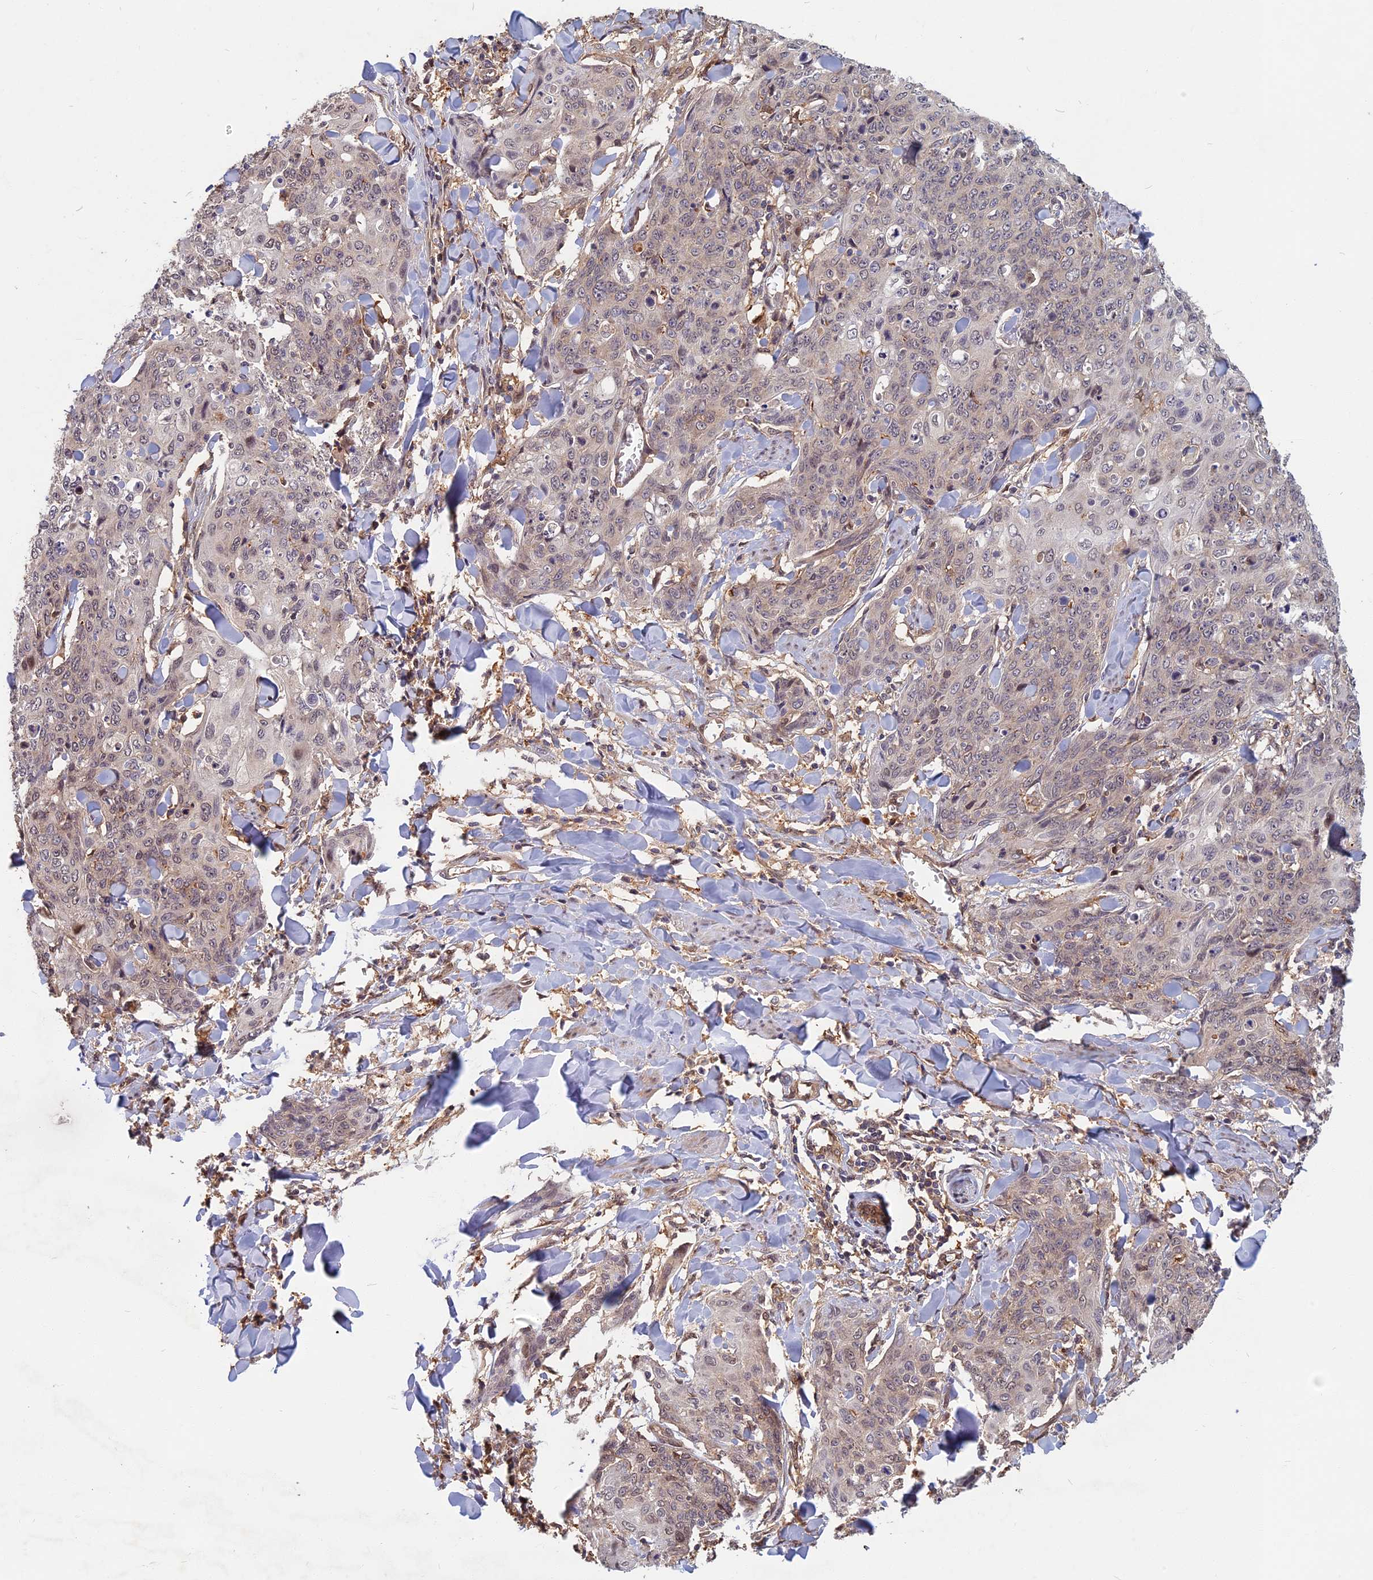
{"staining": {"intensity": "weak", "quantity": "25%-75%", "location": "cytoplasmic/membranous,nuclear"}, "tissue": "skin cancer", "cell_type": "Tumor cells", "image_type": "cancer", "snomed": [{"axis": "morphology", "description": "Squamous cell carcinoma, NOS"}, {"axis": "topography", "description": "Skin"}, {"axis": "topography", "description": "Vulva"}], "caption": "Skin cancer (squamous cell carcinoma) stained with DAB (3,3'-diaminobenzidine) IHC reveals low levels of weak cytoplasmic/membranous and nuclear positivity in about 25%-75% of tumor cells. (IHC, brightfield microscopy, high magnification).", "gene": "SPG11", "patient": {"sex": "female", "age": 85}}